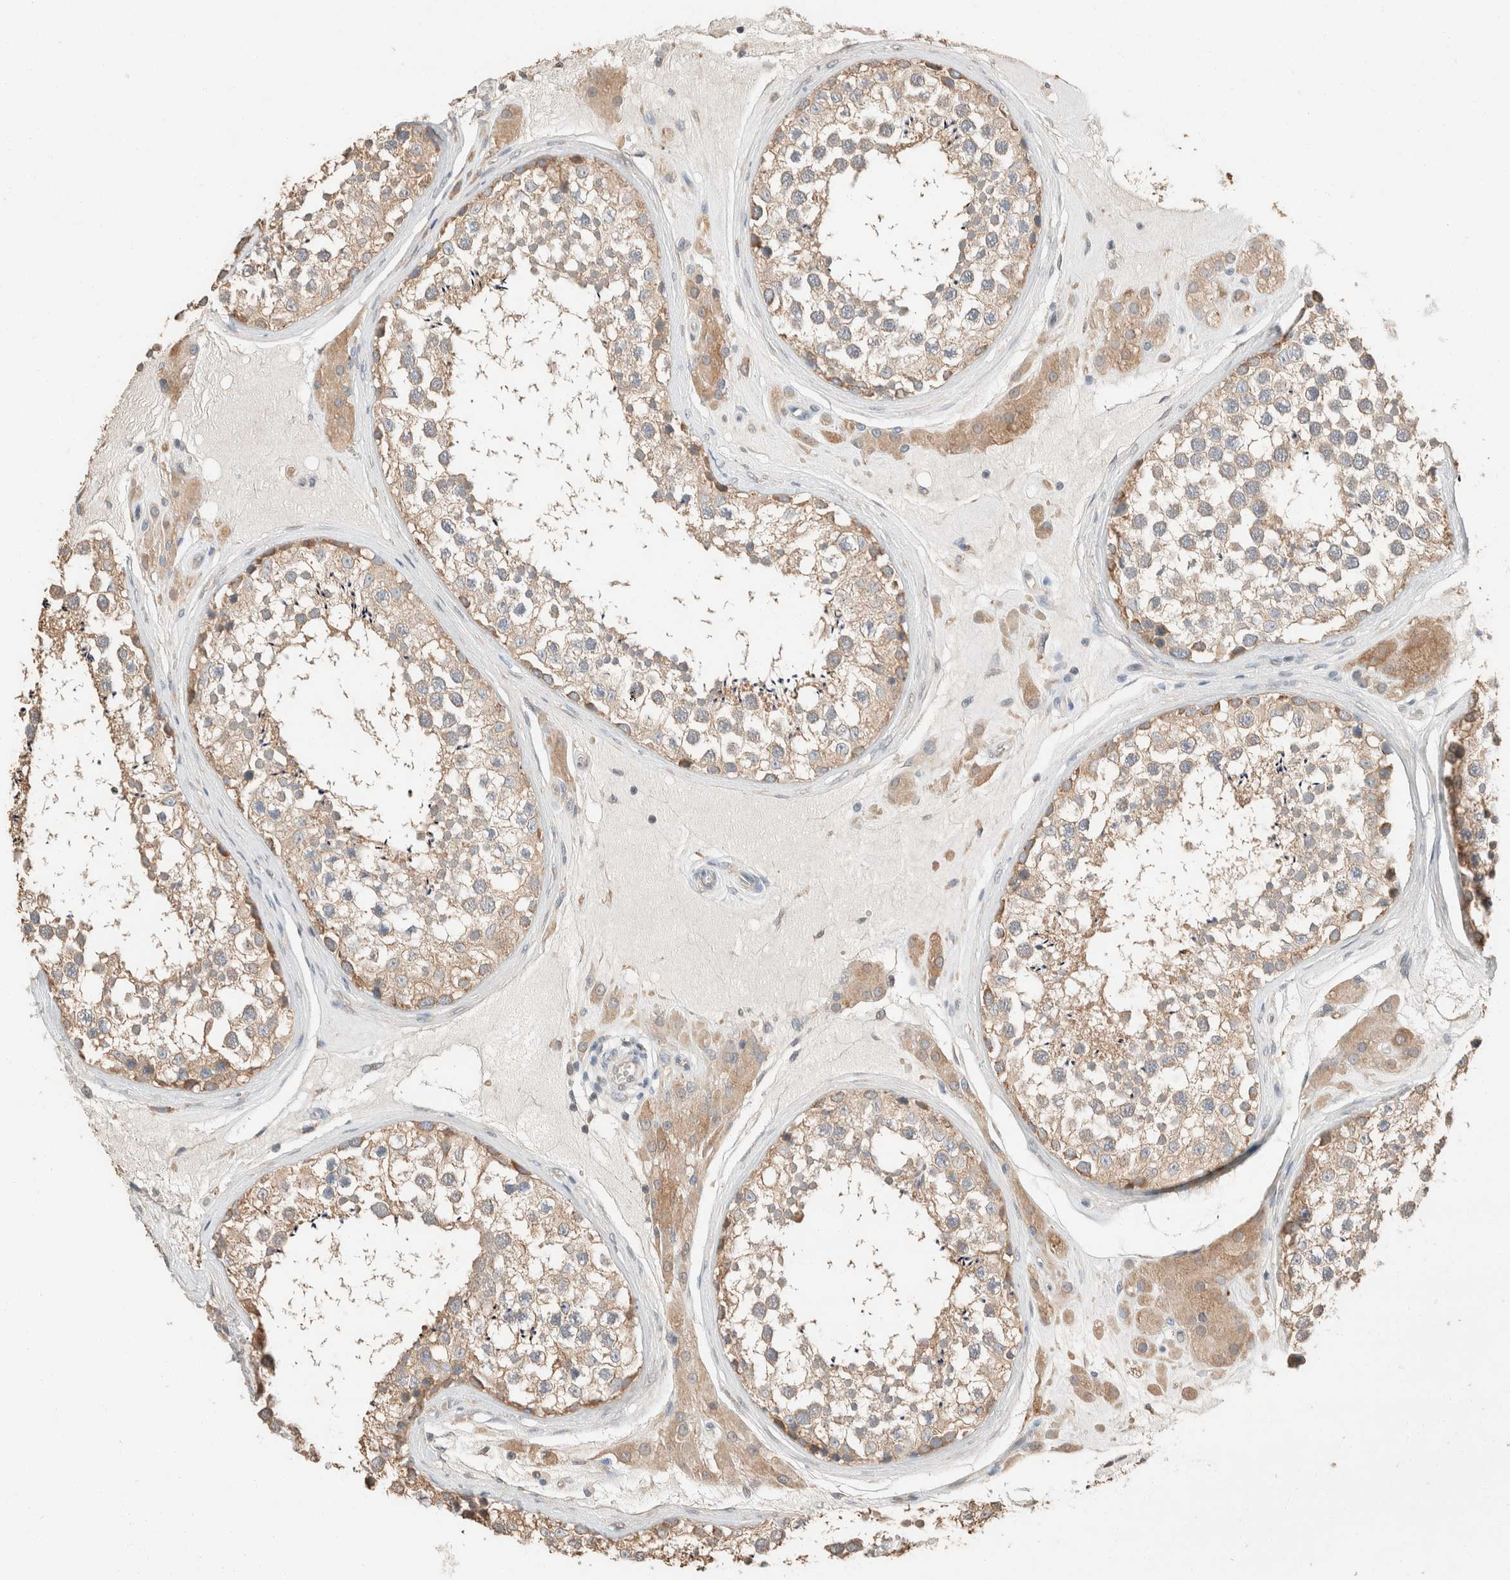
{"staining": {"intensity": "weak", "quantity": ">75%", "location": "cytoplasmic/membranous"}, "tissue": "testis", "cell_type": "Cells in seminiferous ducts", "image_type": "normal", "snomed": [{"axis": "morphology", "description": "Normal tissue, NOS"}, {"axis": "topography", "description": "Testis"}], "caption": "A brown stain shows weak cytoplasmic/membranous positivity of a protein in cells in seminiferous ducts of benign testis. The staining is performed using DAB brown chromogen to label protein expression. The nuclei are counter-stained blue using hematoxylin.", "gene": "TUBD1", "patient": {"sex": "male", "age": 46}}